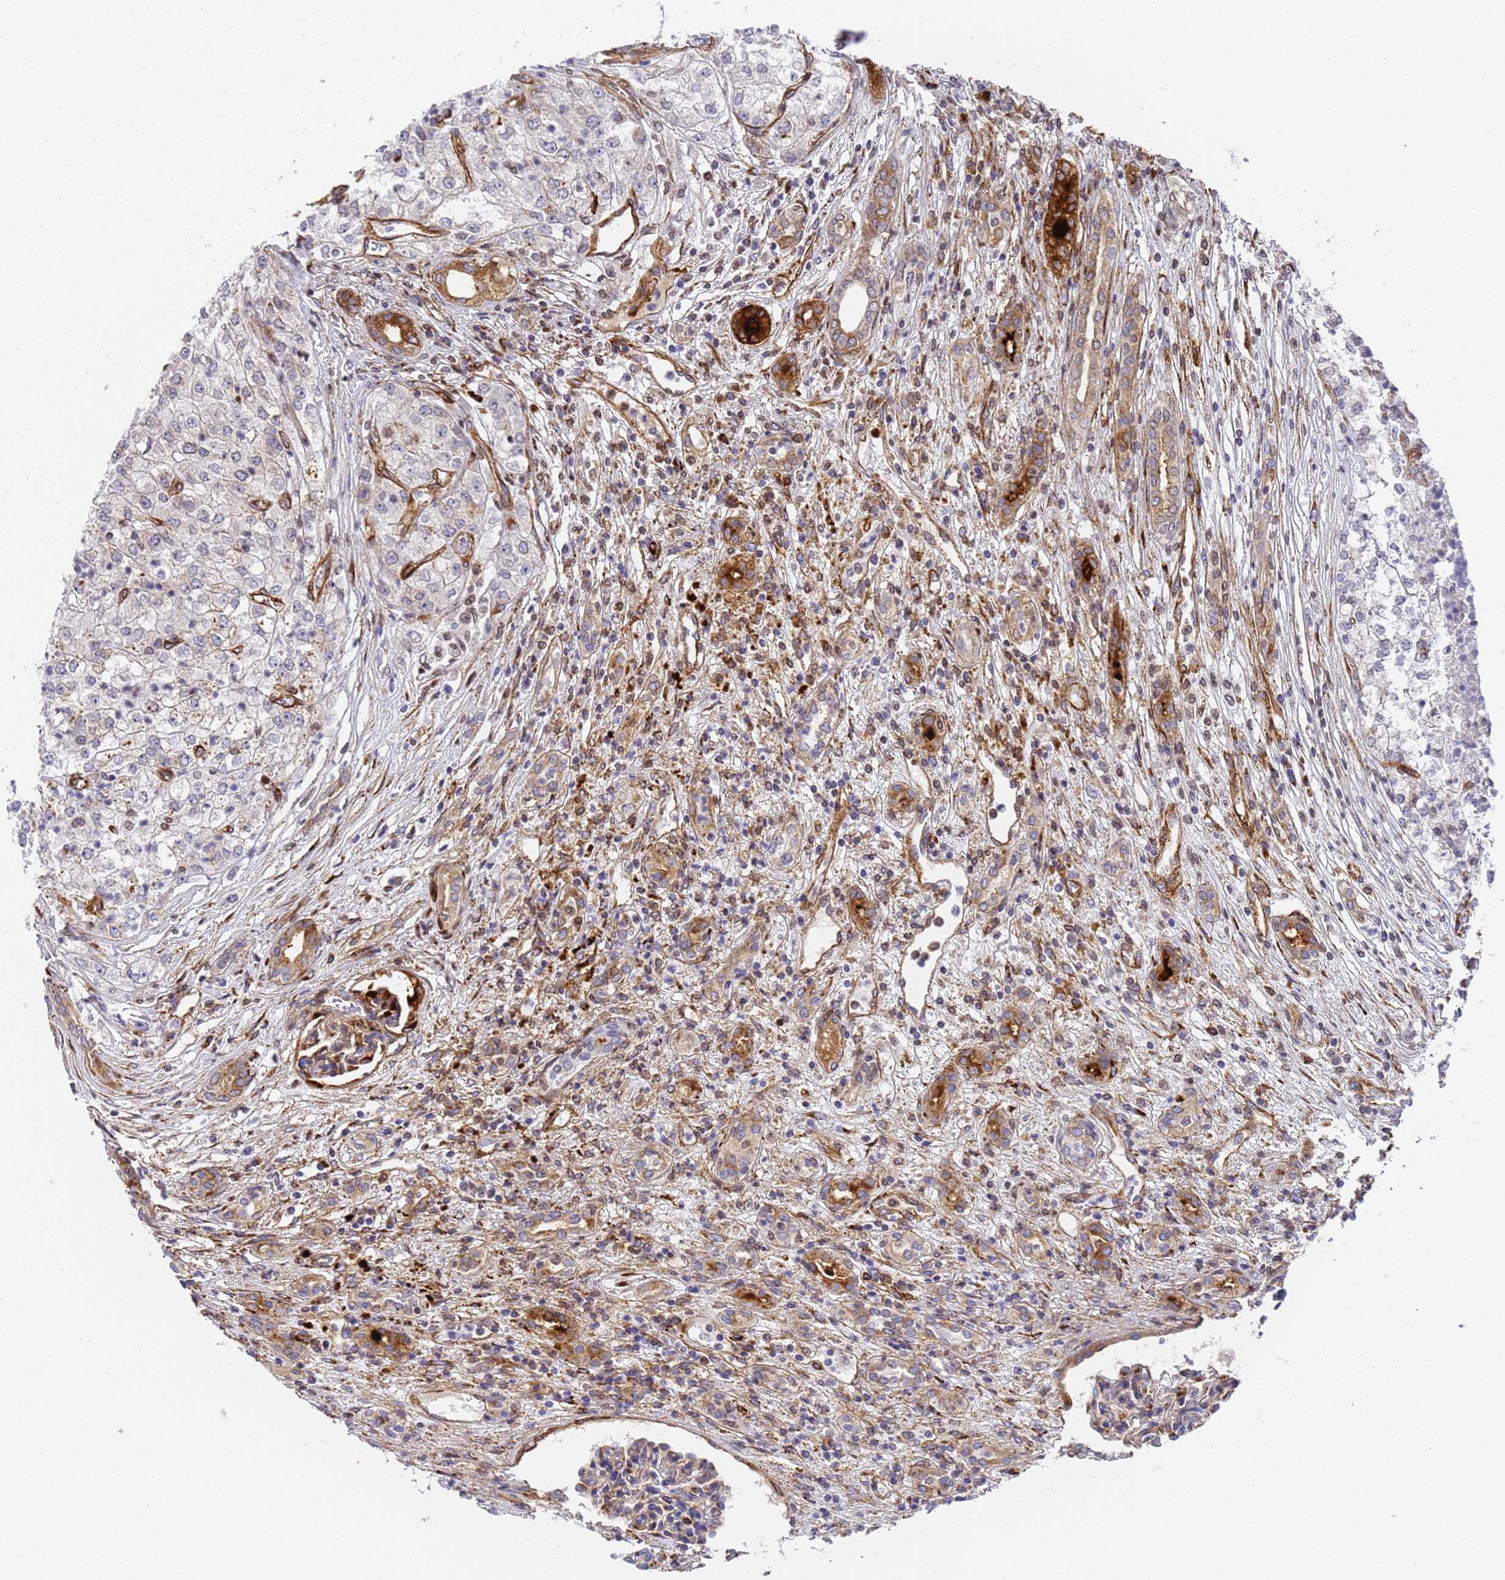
{"staining": {"intensity": "moderate", "quantity": "<25%", "location": "cytoplasmic/membranous"}, "tissue": "renal cancer", "cell_type": "Tumor cells", "image_type": "cancer", "snomed": [{"axis": "morphology", "description": "Adenocarcinoma, NOS"}, {"axis": "topography", "description": "Kidney"}], "caption": "Human renal cancer (adenocarcinoma) stained with a brown dye shows moderate cytoplasmic/membranous positive expression in about <25% of tumor cells.", "gene": "IGFBP7", "patient": {"sex": "female", "age": 54}}